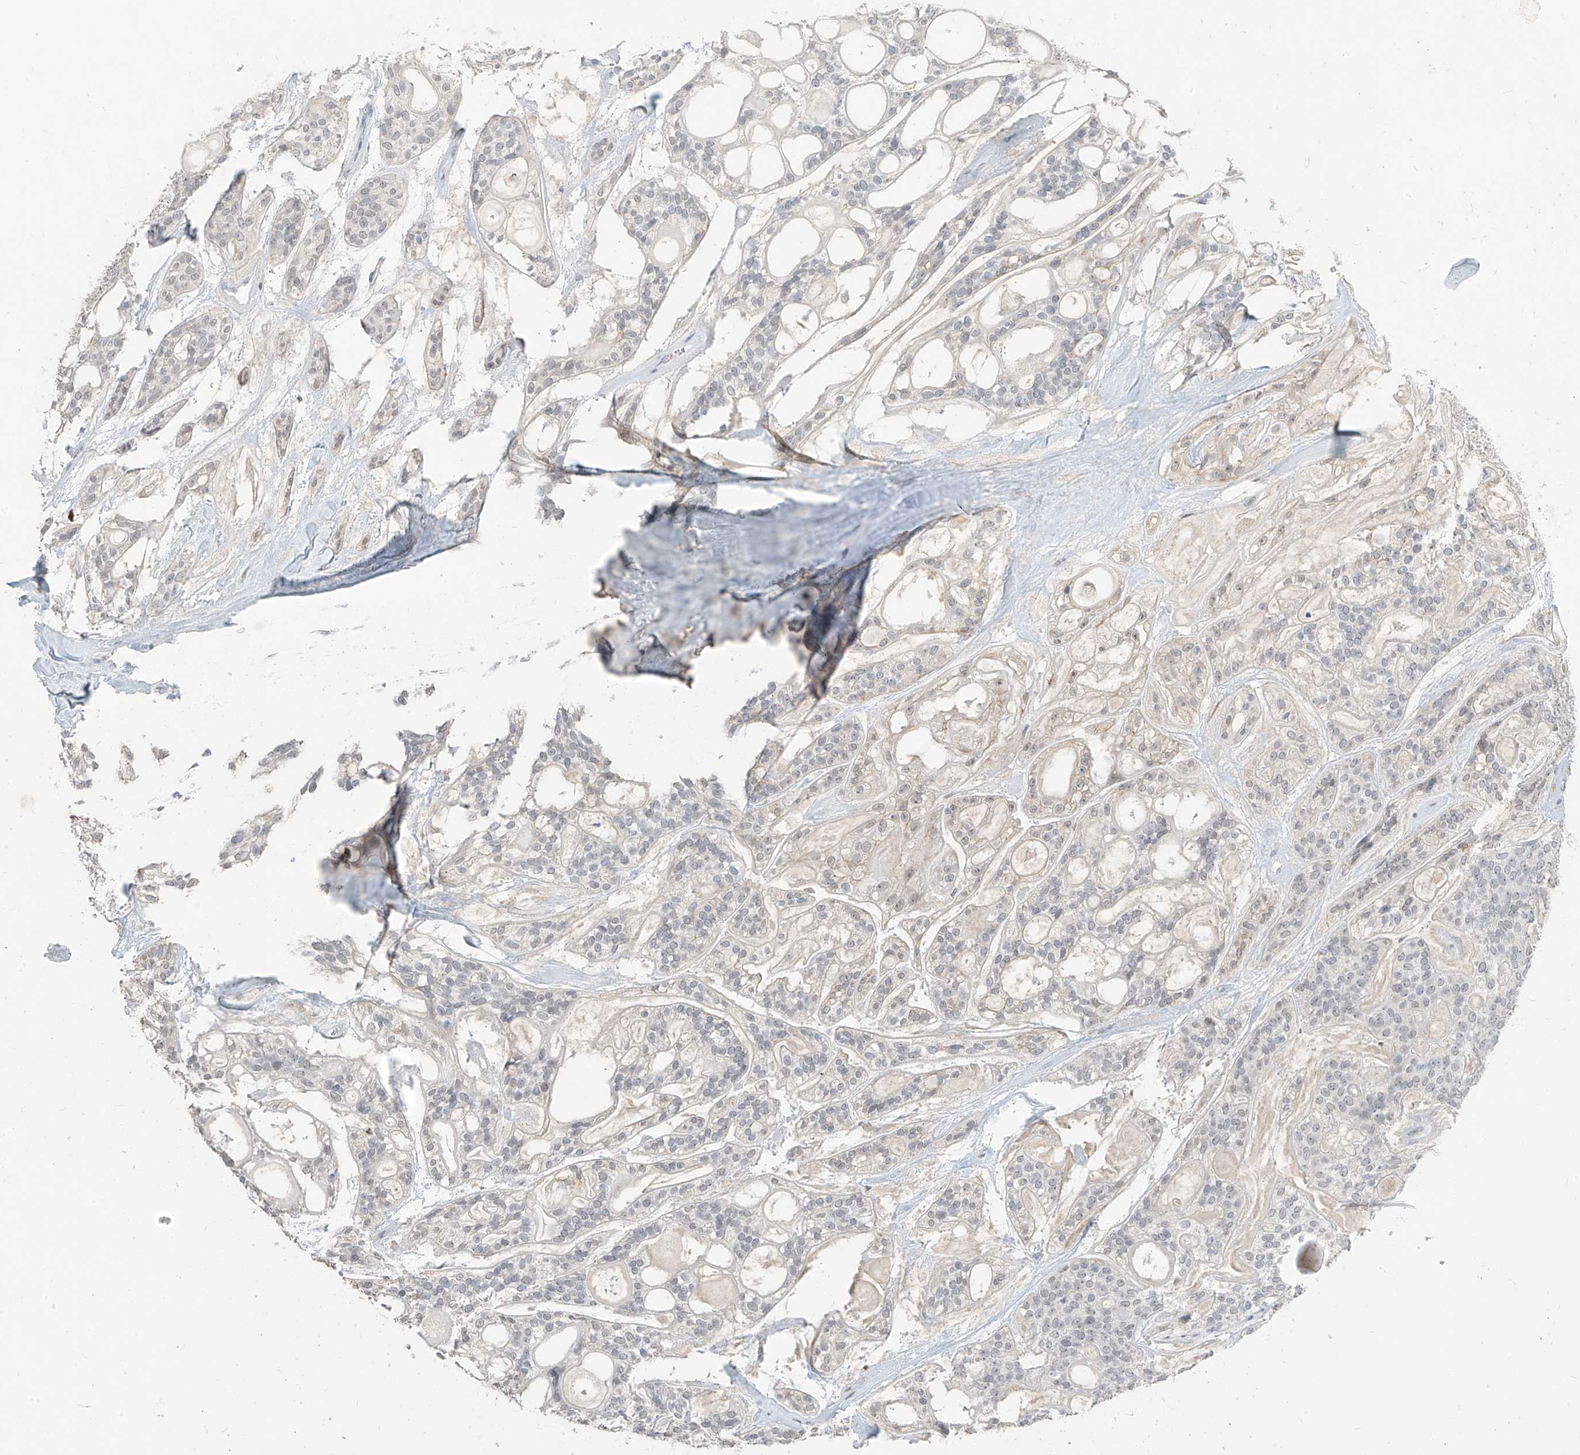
{"staining": {"intensity": "negative", "quantity": "none", "location": "none"}, "tissue": "head and neck cancer", "cell_type": "Tumor cells", "image_type": "cancer", "snomed": [{"axis": "morphology", "description": "Adenocarcinoma, NOS"}, {"axis": "topography", "description": "Head-Neck"}], "caption": "Immunohistochemistry histopathology image of neoplastic tissue: human head and neck cancer (adenocarcinoma) stained with DAB (3,3'-diaminobenzidine) reveals no significant protein staining in tumor cells. (Stains: DAB (3,3'-diaminobenzidine) immunohistochemistry with hematoxylin counter stain, Microscopy: brightfield microscopy at high magnification).", "gene": "METAP1D", "patient": {"sex": "male", "age": 66}}